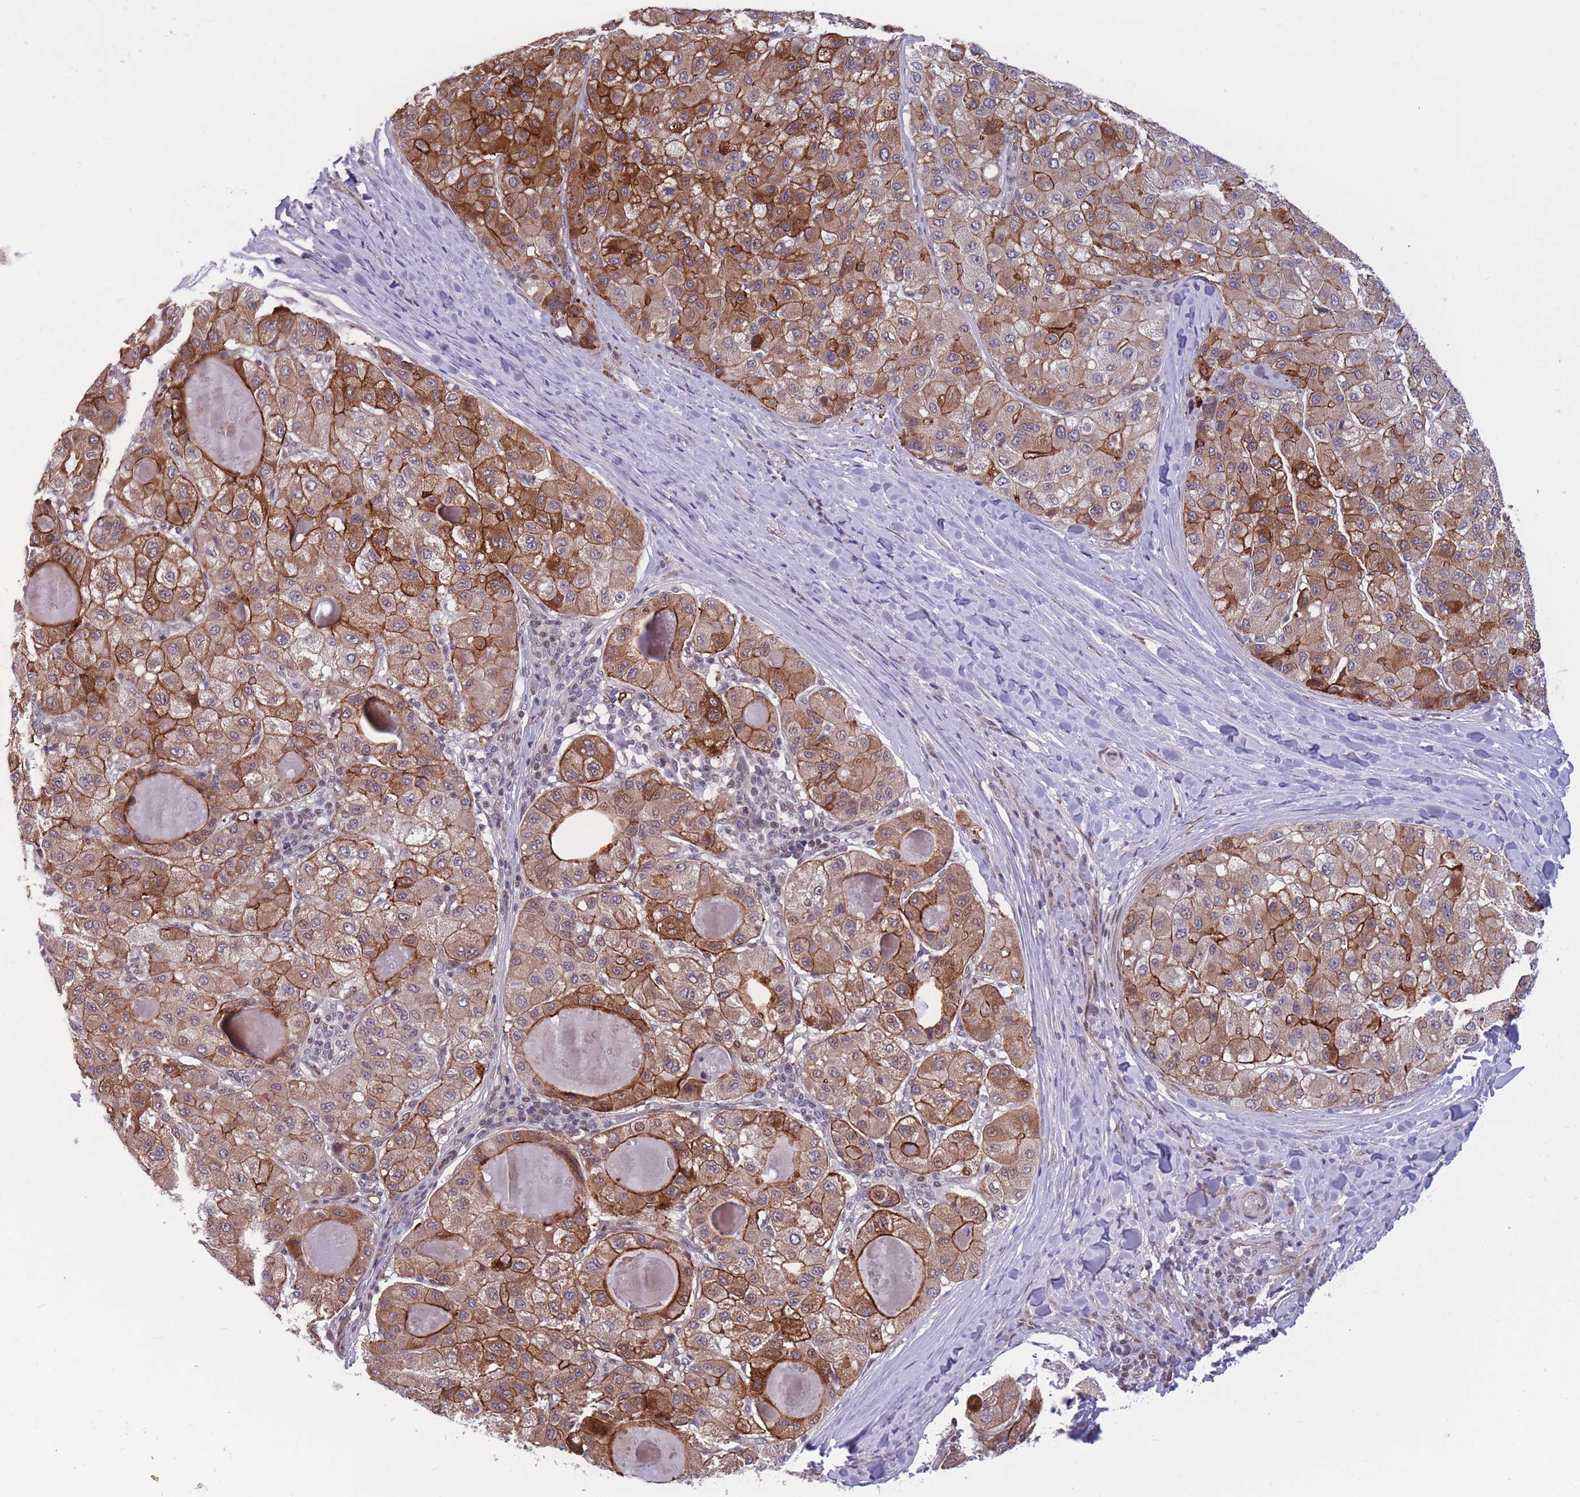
{"staining": {"intensity": "moderate", "quantity": ">75%", "location": "cytoplasmic/membranous"}, "tissue": "liver cancer", "cell_type": "Tumor cells", "image_type": "cancer", "snomed": [{"axis": "morphology", "description": "Carcinoma, Hepatocellular, NOS"}, {"axis": "topography", "description": "Liver"}], "caption": "IHC photomicrograph of liver hepatocellular carcinoma stained for a protein (brown), which shows medium levels of moderate cytoplasmic/membranous staining in about >75% of tumor cells.", "gene": "BCL9L", "patient": {"sex": "male", "age": 80}}